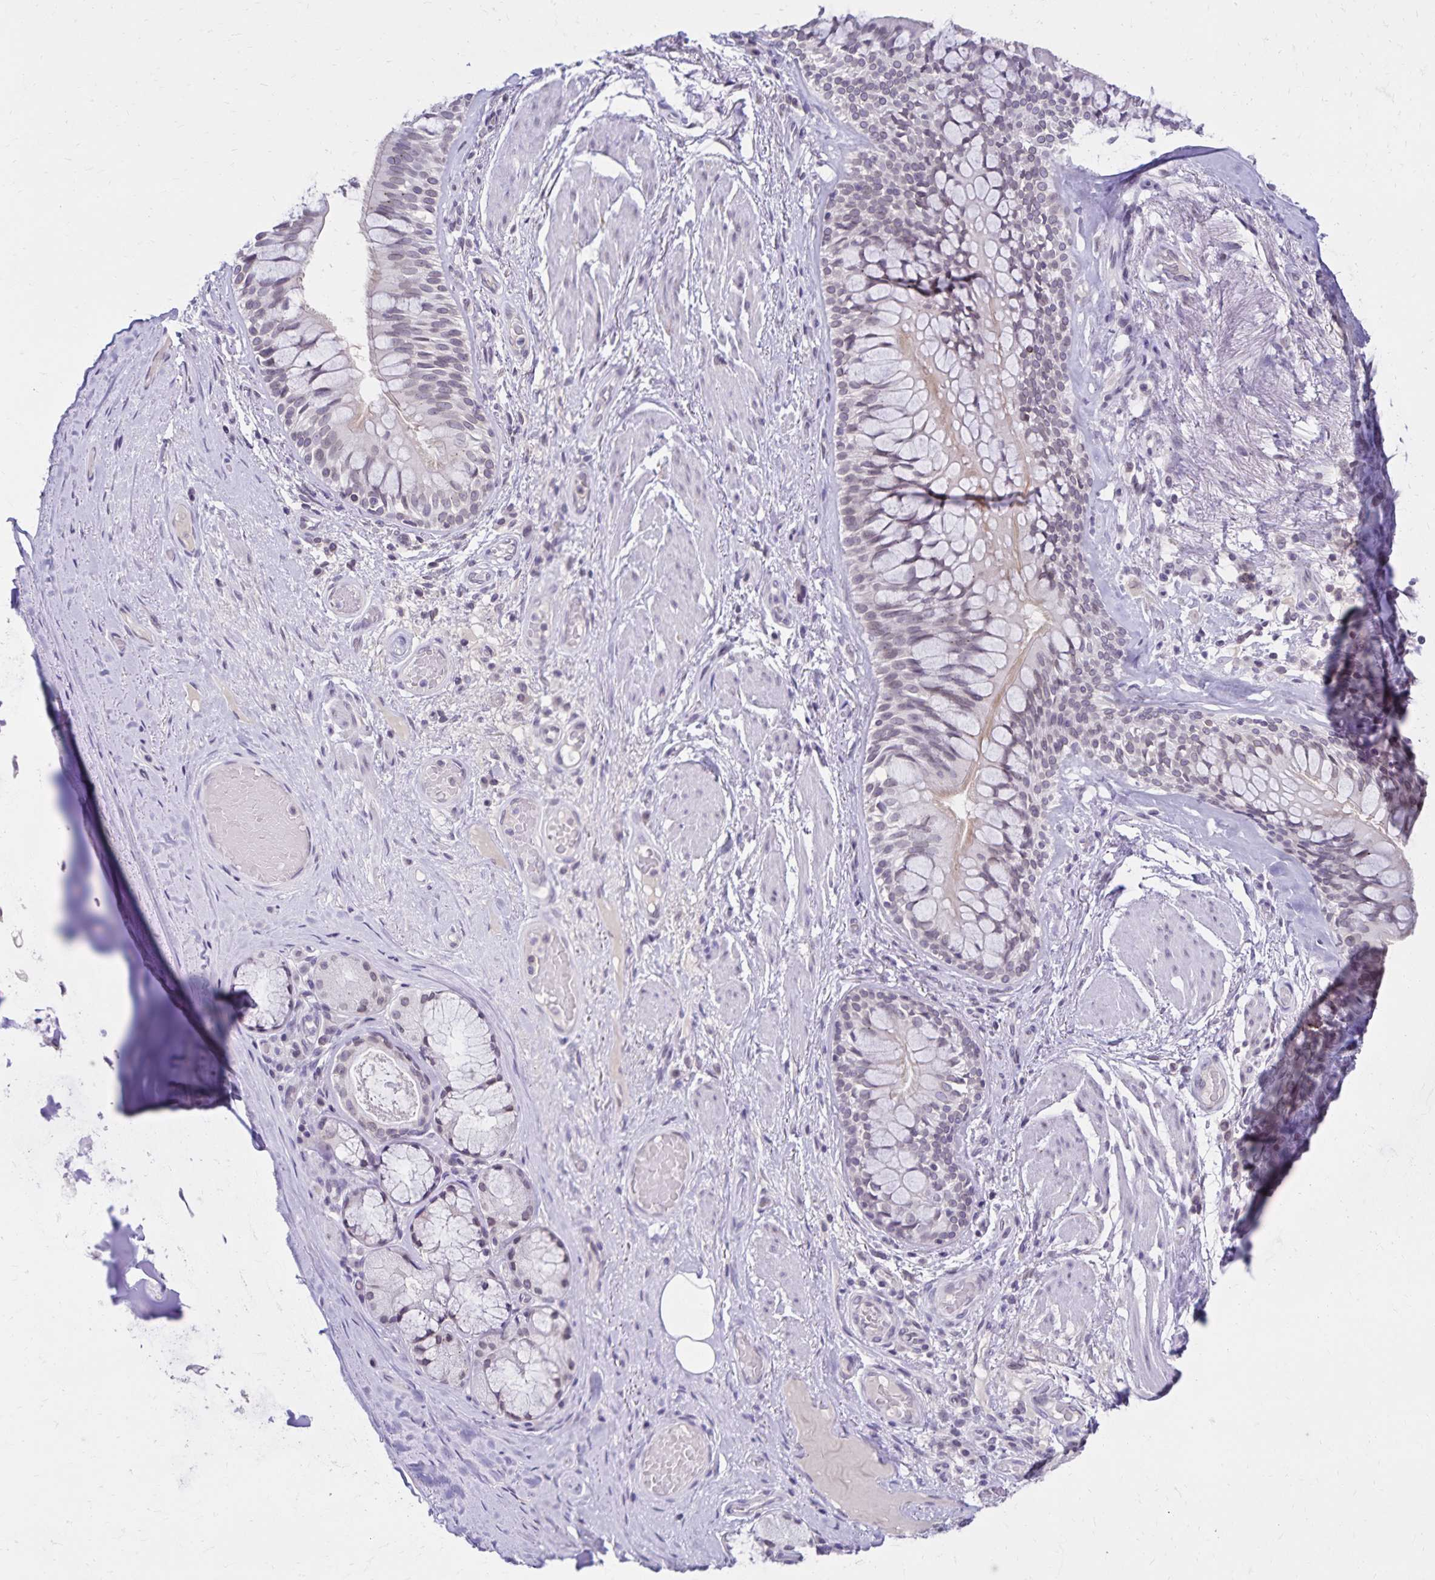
{"staining": {"intensity": "negative", "quantity": "none", "location": "none"}, "tissue": "adipose tissue", "cell_type": "Adipocytes", "image_type": "normal", "snomed": [{"axis": "morphology", "description": "Normal tissue, NOS"}, {"axis": "topography", "description": "Cartilage tissue"}, {"axis": "topography", "description": "Bronchus"}], "caption": "DAB (3,3'-diaminobenzidine) immunohistochemical staining of benign human adipose tissue displays no significant staining in adipocytes.", "gene": "FAM166C", "patient": {"sex": "male", "age": 64}}